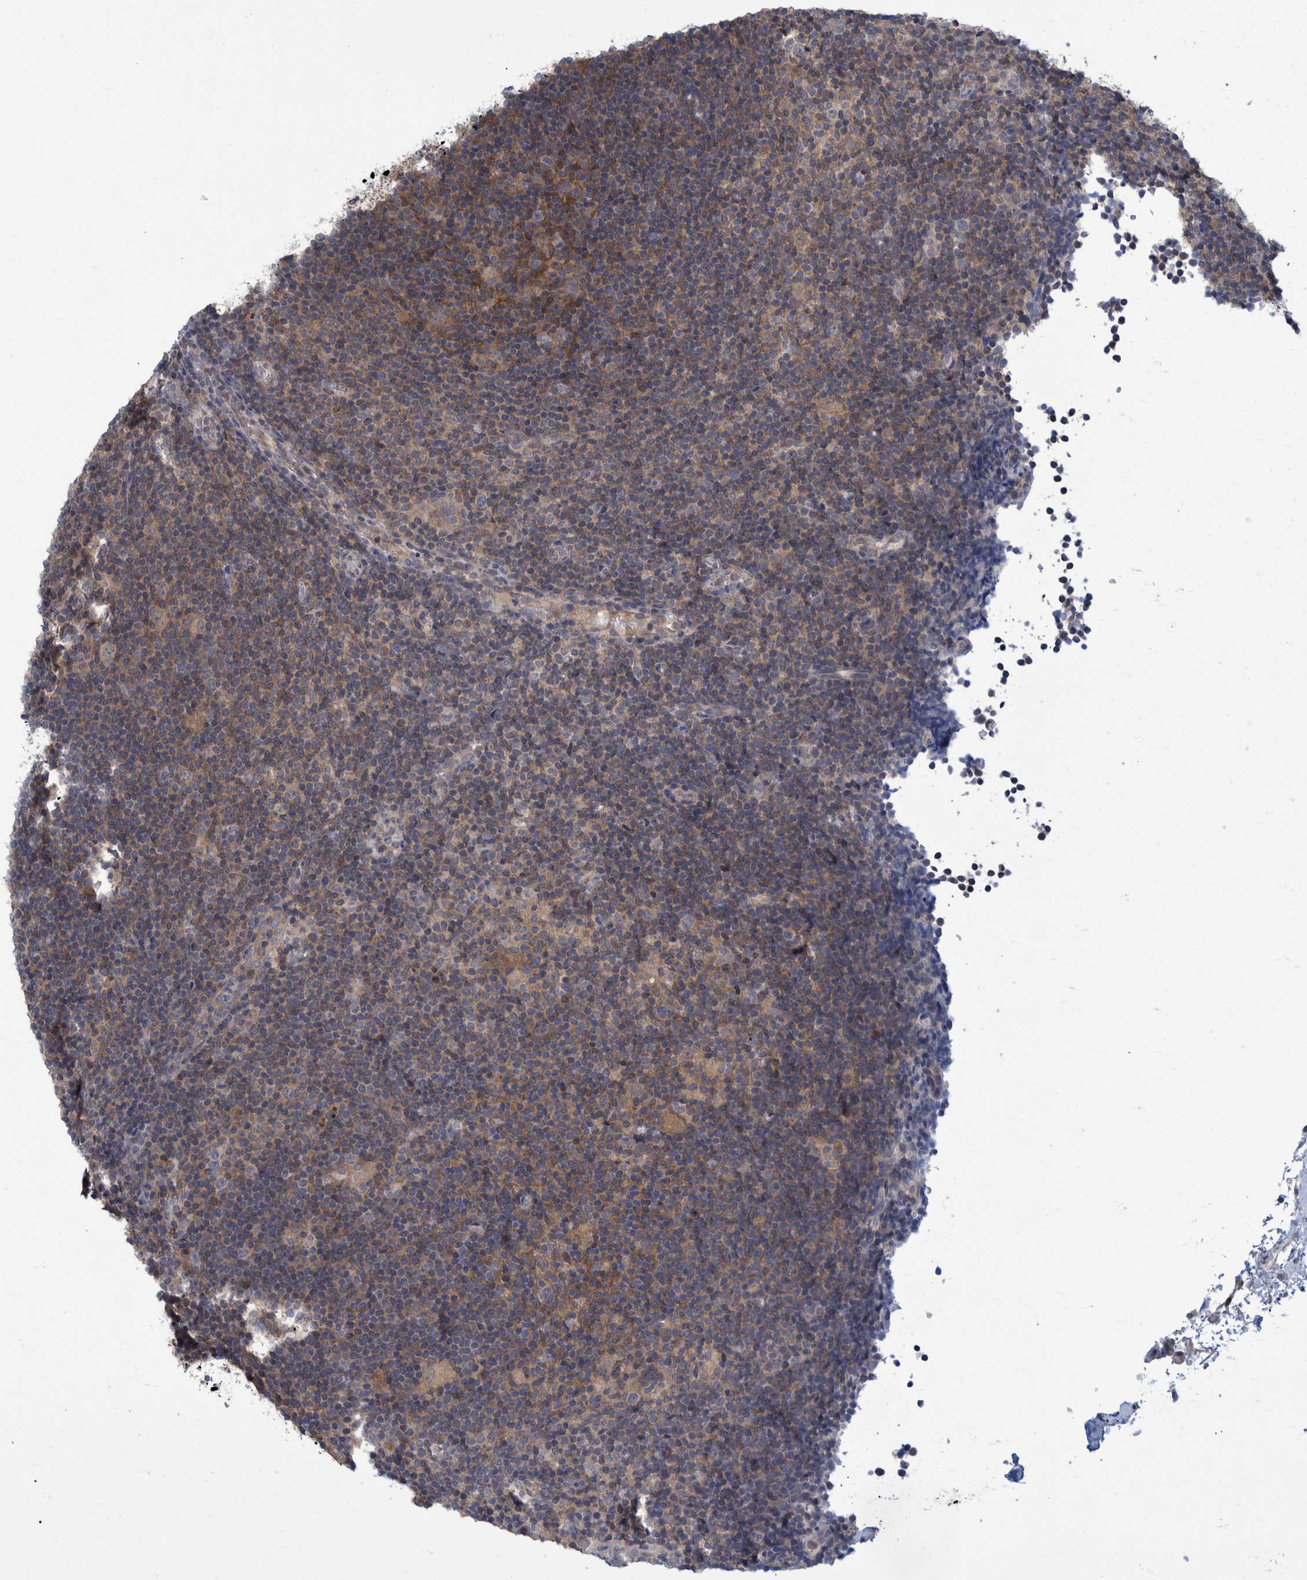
{"staining": {"intensity": "negative", "quantity": "none", "location": "none"}, "tissue": "lymphoma", "cell_type": "Tumor cells", "image_type": "cancer", "snomed": [{"axis": "morphology", "description": "Hodgkin's disease, NOS"}, {"axis": "topography", "description": "Lymph node"}], "caption": "This is an immunohistochemistry photomicrograph of Hodgkin's disease. There is no staining in tumor cells.", "gene": "PCYT2", "patient": {"sex": "female", "age": 57}}